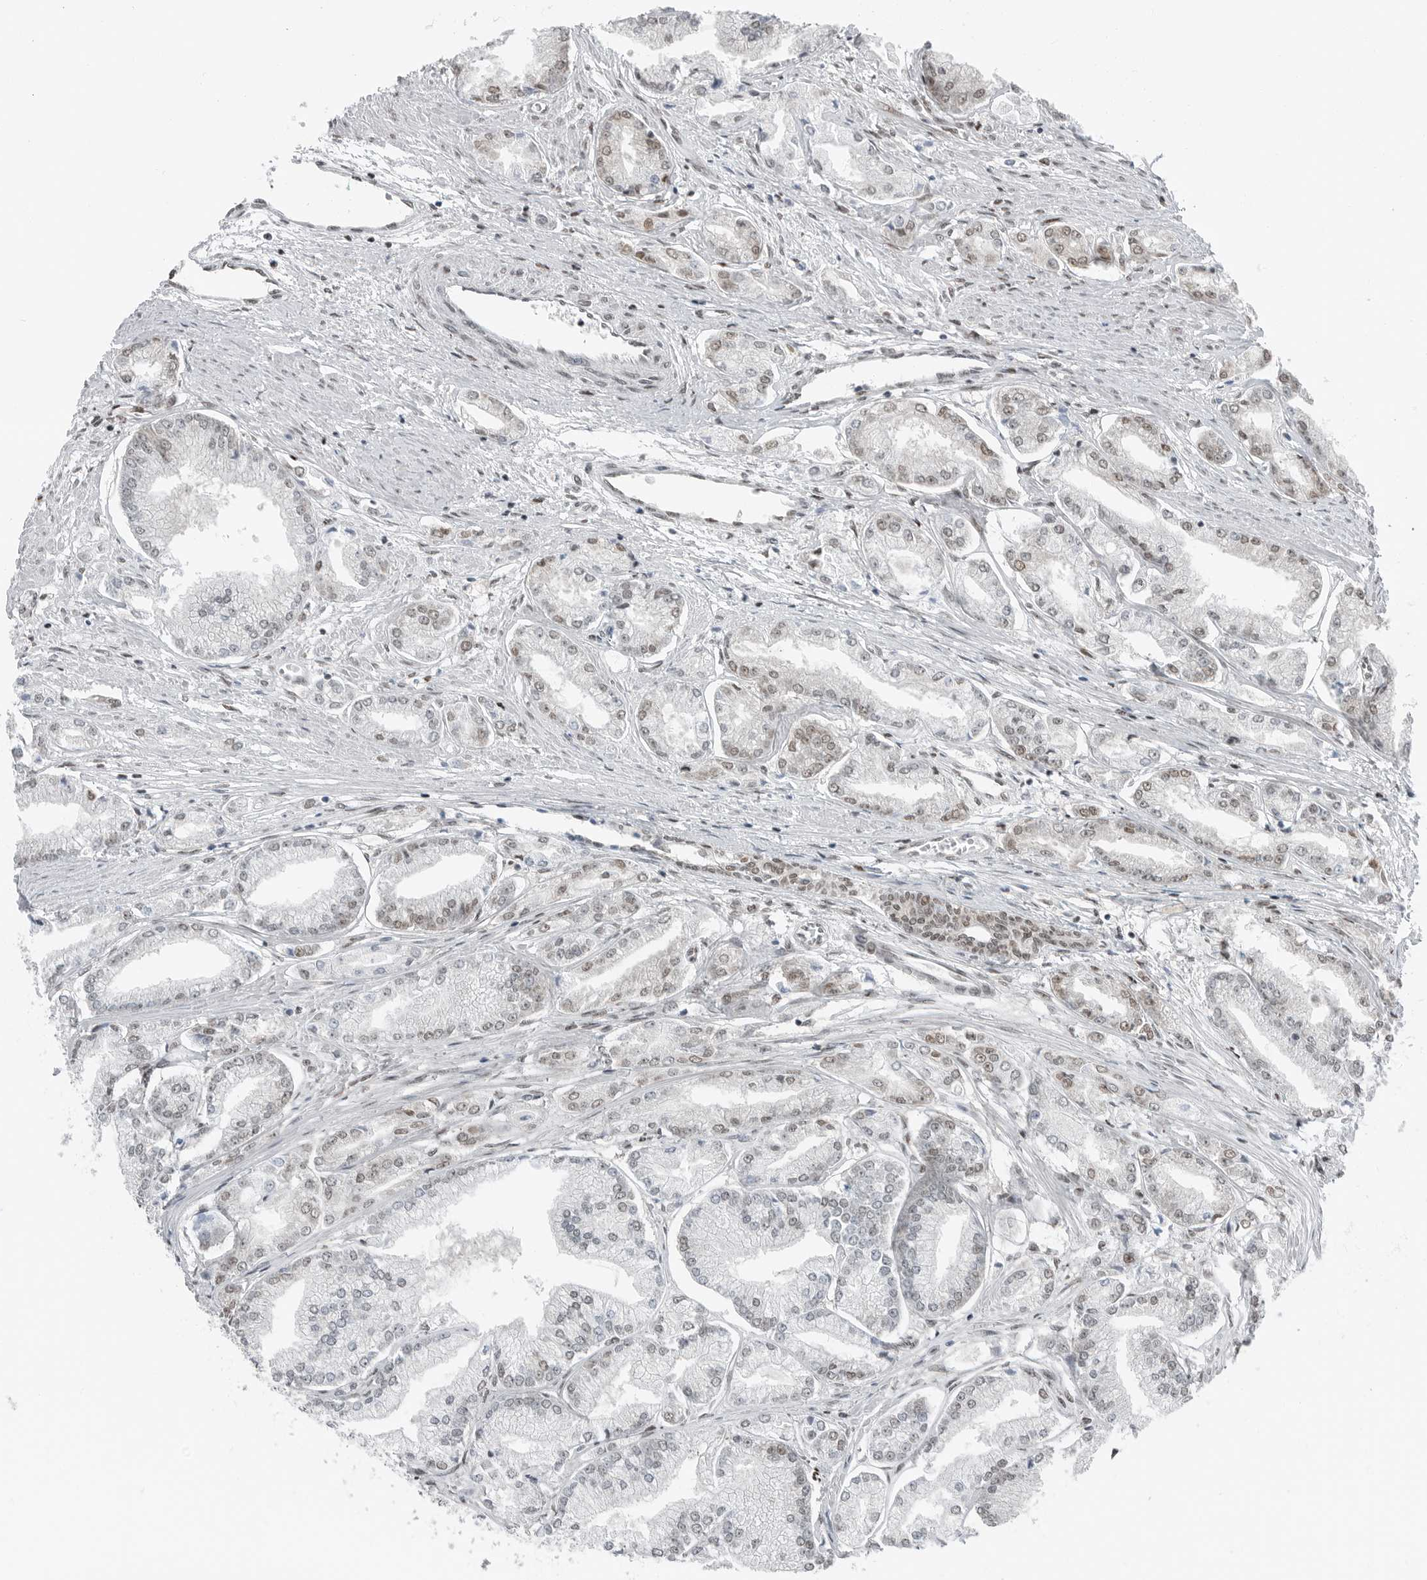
{"staining": {"intensity": "weak", "quantity": "25%-75%", "location": "nuclear"}, "tissue": "prostate cancer", "cell_type": "Tumor cells", "image_type": "cancer", "snomed": [{"axis": "morphology", "description": "Adenocarcinoma, Low grade"}, {"axis": "topography", "description": "Prostate"}], "caption": "High-power microscopy captured an IHC histopathology image of low-grade adenocarcinoma (prostate), revealing weak nuclear positivity in about 25%-75% of tumor cells.", "gene": "BLZF1", "patient": {"sex": "male", "age": 52}}